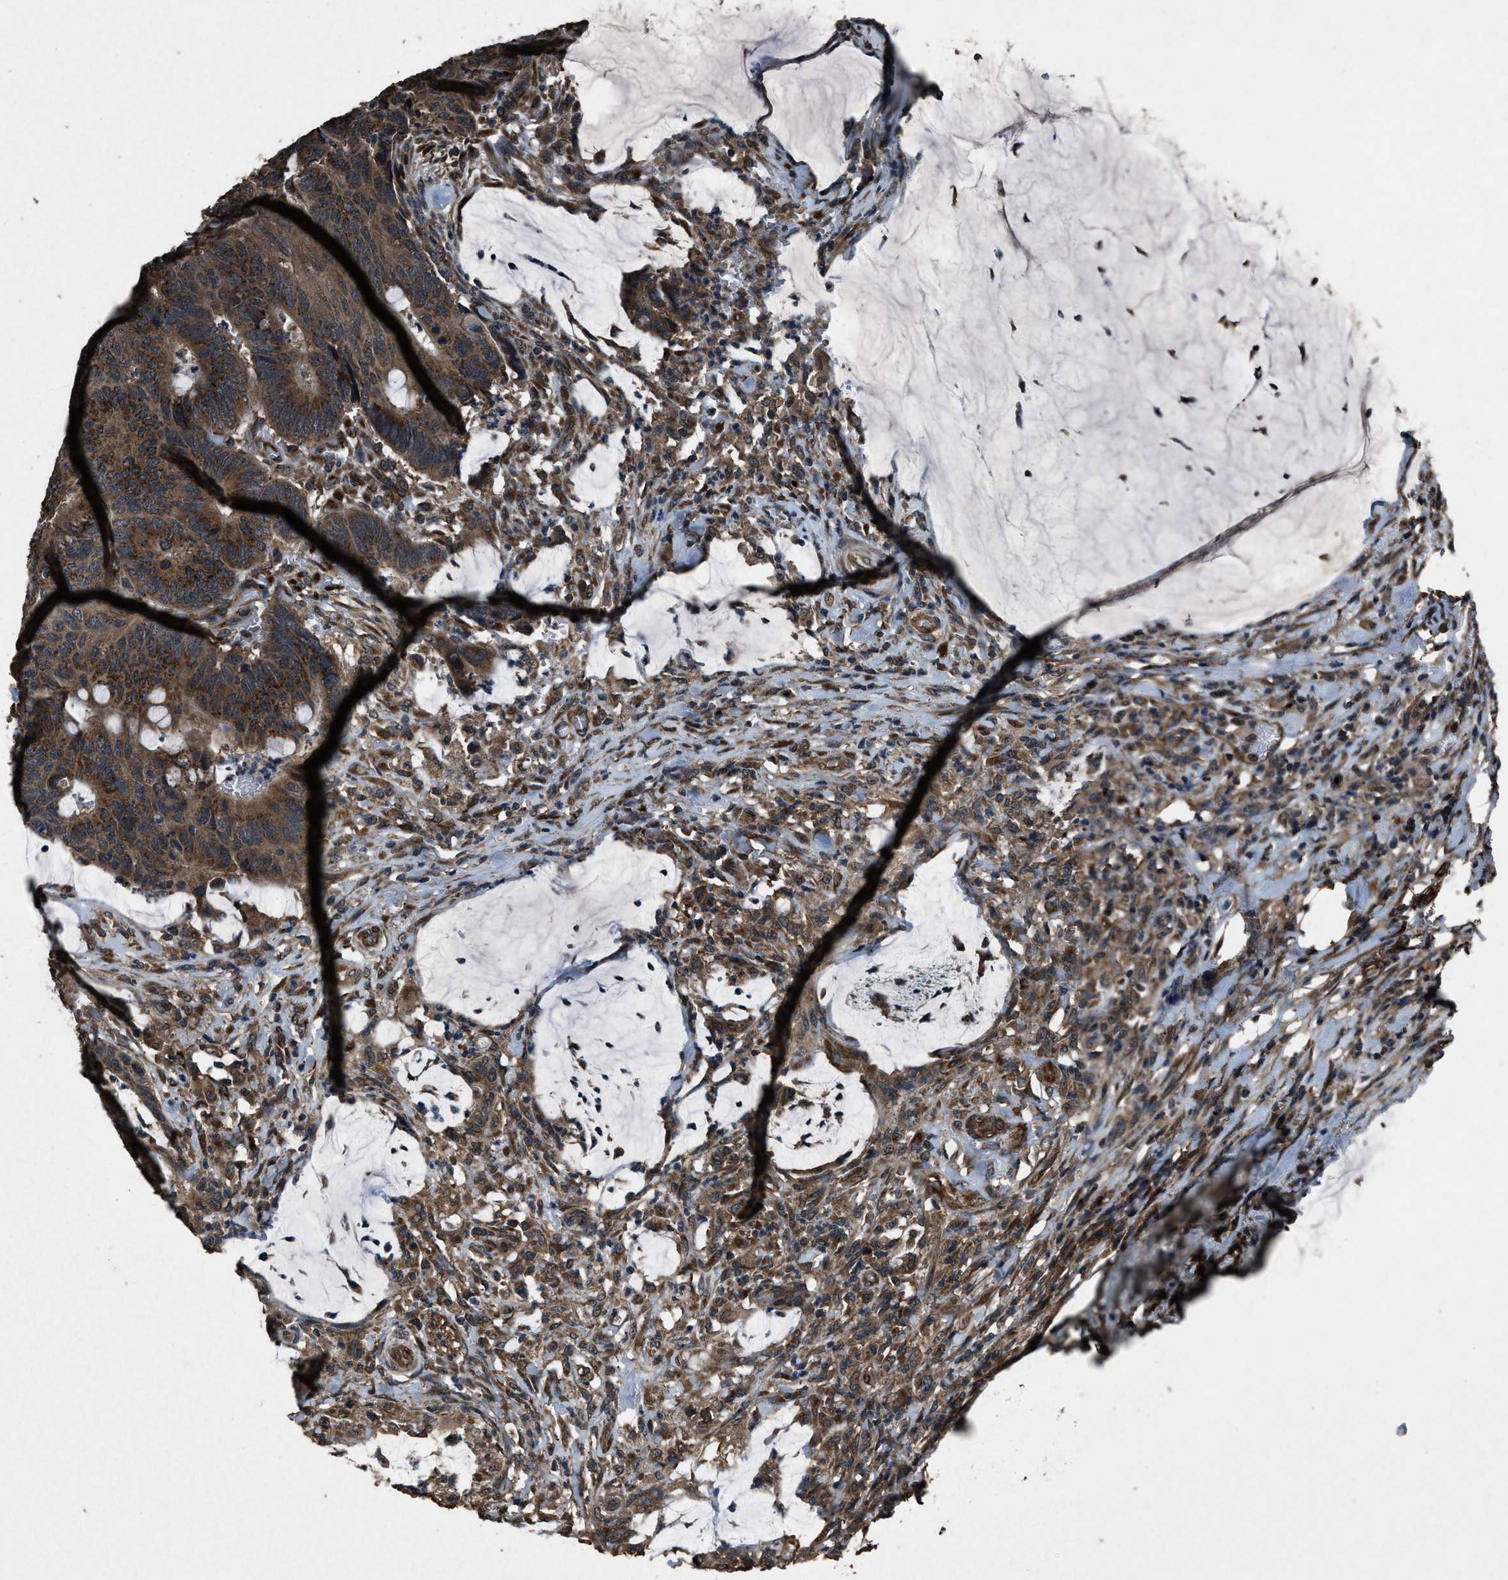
{"staining": {"intensity": "moderate", "quantity": ">75%", "location": "cytoplasmic/membranous"}, "tissue": "colorectal cancer", "cell_type": "Tumor cells", "image_type": "cancer", "snomed": [{"axis": "morphology", "description": "Normal tissue, NOS"}, {"axis": "morphology", "description": "Adenocarcinoma, NOS"}, {"axis": "topography", "description": "Rectum"}, {"axis": "topography", "description": "Peripheral nerve tissue"}], "caption": "Immunohistochemistry staining of colorectal adenocarcinoma, which demonstrates medium levels of moderate cytoplasmic/membranous expression in about >75% of tumor cells indicating moderate cytoplasmic/membranous protein expression. The staining was performed using DAB (brown) for protein detection and nuclei were counterstained in hematoxylin (blue).", "gene": "SLC38A10", "patient": {"sex": "male", "age": 92}}